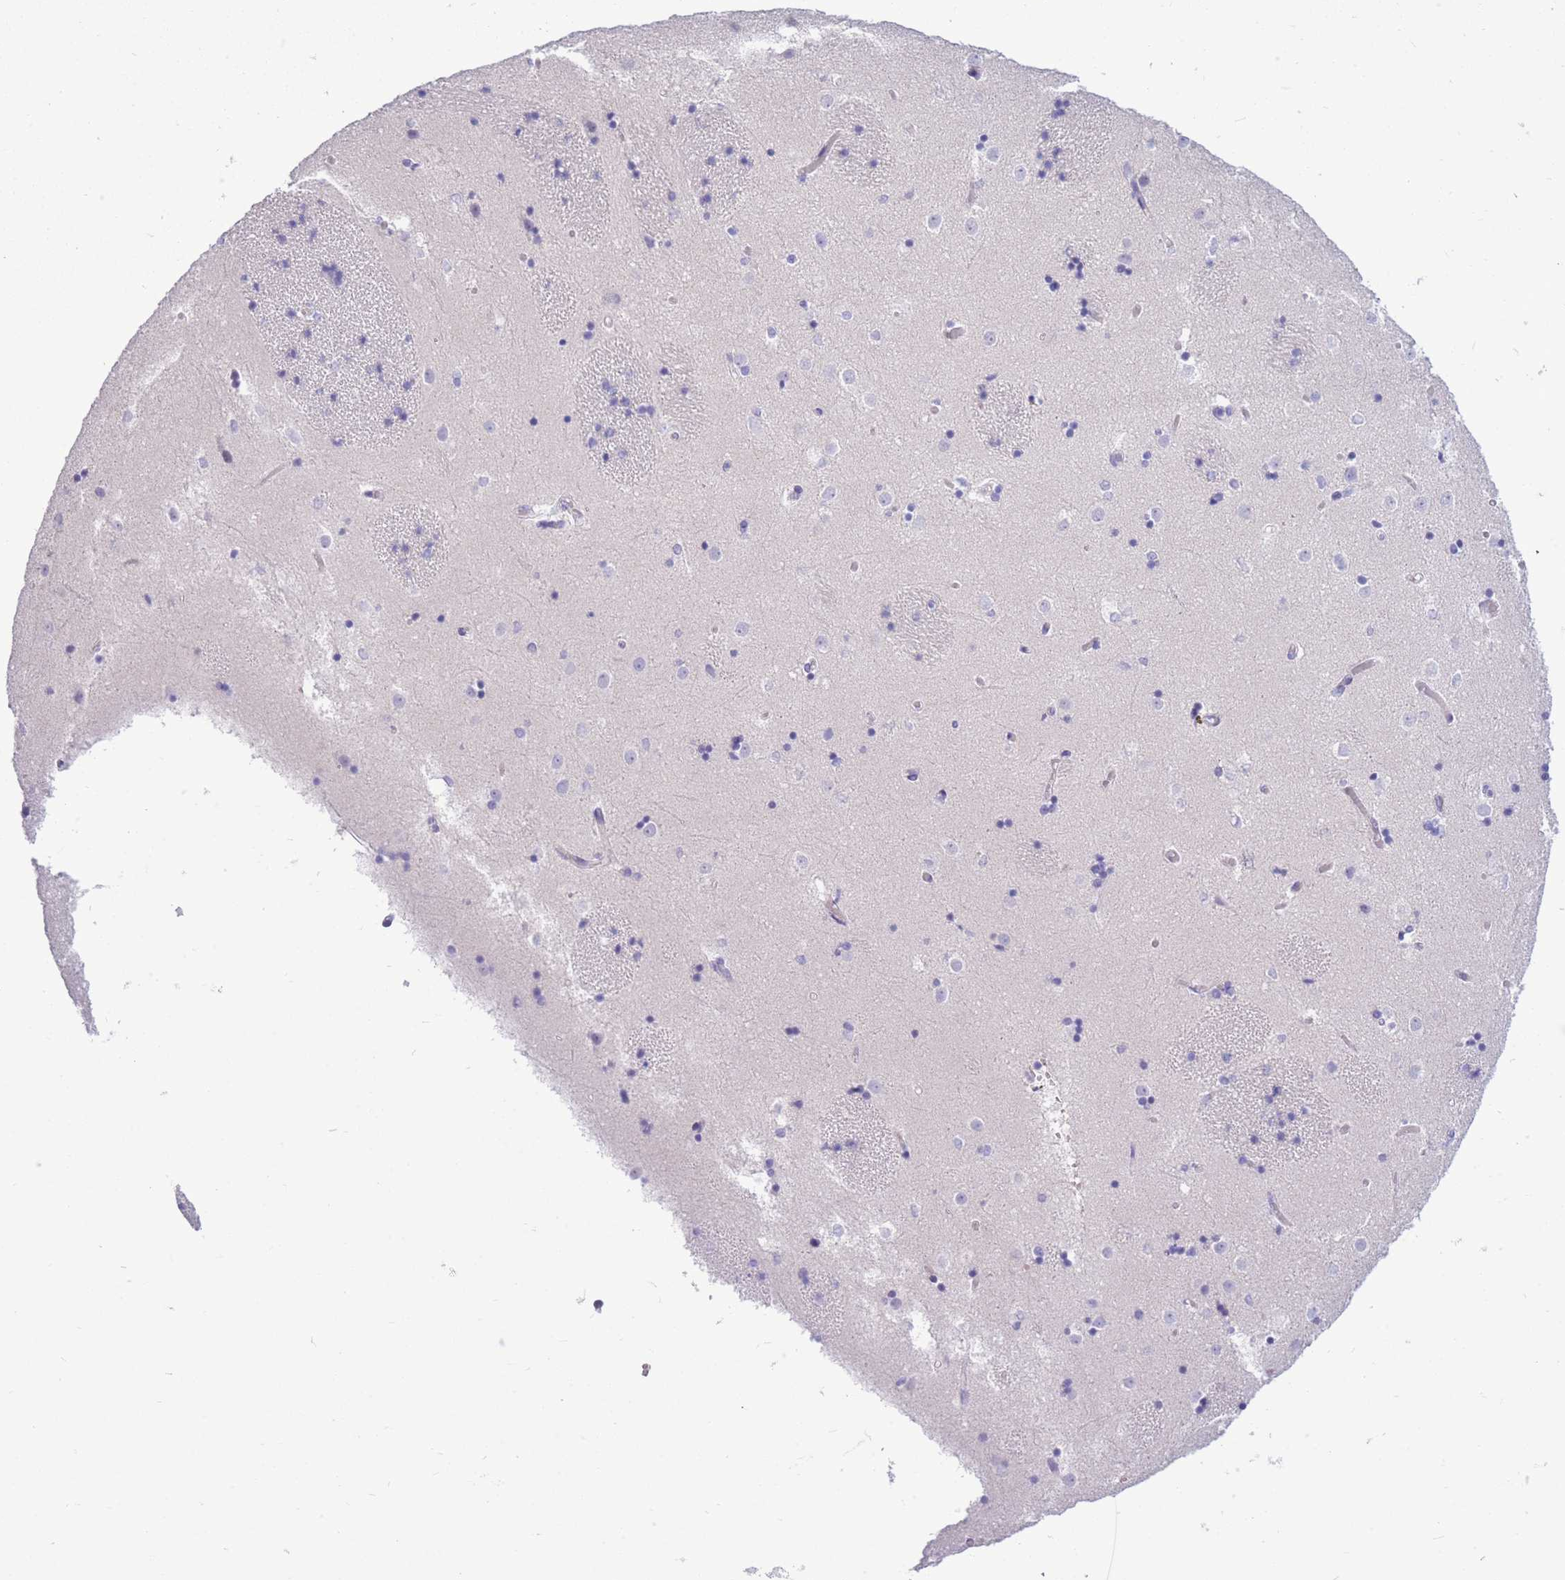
{"staining": {"intensity": "negative", "quantity": "none", "location": "none"}, "tissue": "caudate", "cell_type": "Glial cells", "image_type": "normal", "snomed": [{"axis": "morphology", "description": "Normal tissue, NOS"}, {"axis": "topography", "description": "Lateral ventricle wall"}], "caption": "Glial cells show no significant protein staining in normal caudate. (IHC, brightfield microscopy, high magnification).", "gene": "ZFP62", "patient": {"sex": "female", "age": 52}}